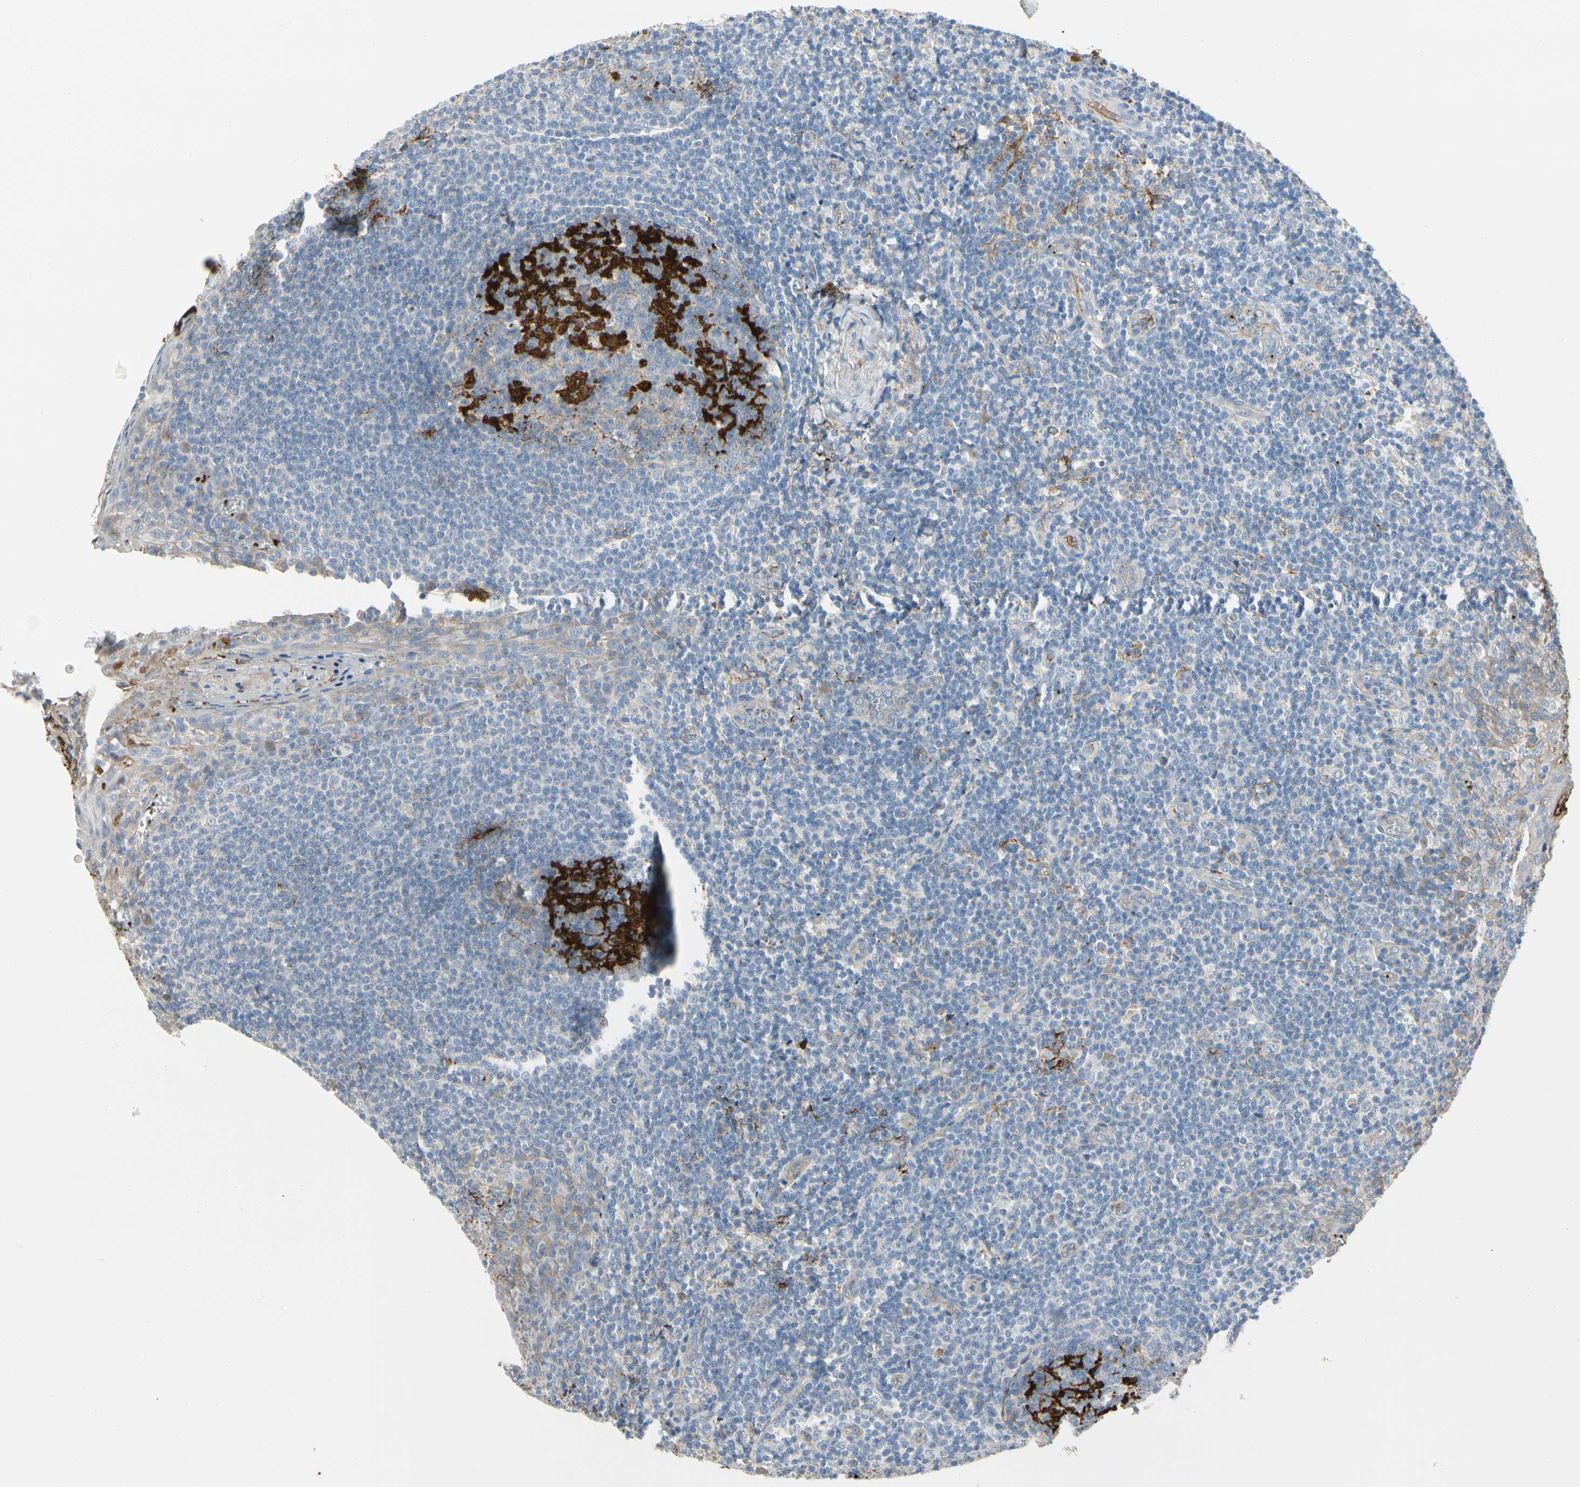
{"staining": {"intensity": "negative", "quantity": "none", "location": "none"}, "tissue": "tonsil", "cell_type": "Germinal center cells", "image_type": "normal", "snomed": [{"axis": "morphology", "description": "Normal tissue, NOS"}, {"axis": "topography", "description": "Tonsil"}], "caption": "This is an immunohistochemistry (IHC) histopathology image of benign human tonsil. There is no expression in germinal center cells.", "gene": "FGB", "patient": {"sex": "male", "age": 31}}